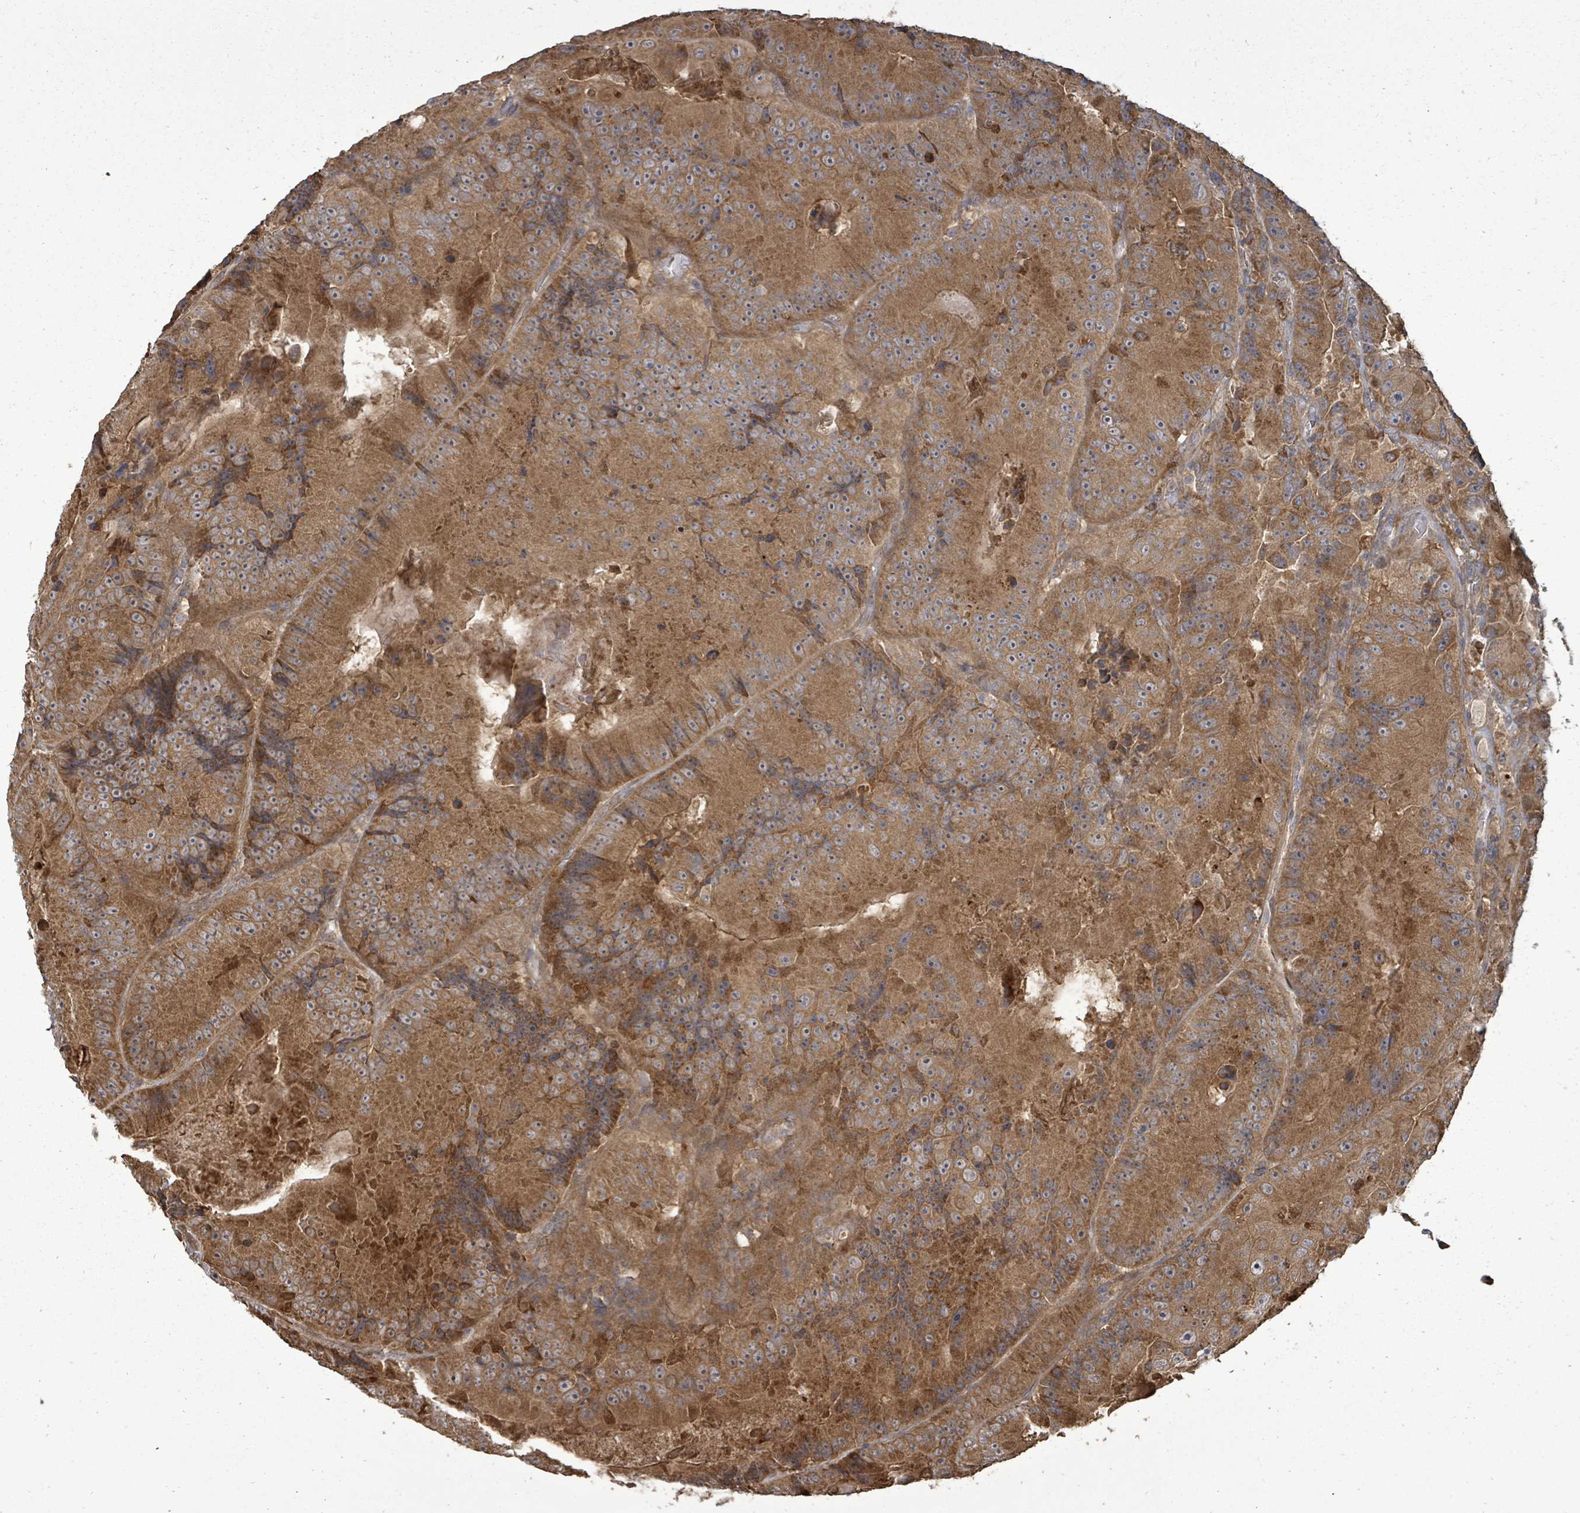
{"staining": {"intensity": "moderate", "quantity": ">75%", "location": "cytoplasmic/membranous"}, "tissue": "colorectal cancer", "cell_type": "Tumor cells", "image_type": "cancer", "snomed": [{"axis": "morphology", "description": "Adenocarcinoma, NOS"}, {"axis": "topography", "description": "Colon"}], "caption": "Immunohistochemical staining of human adenocarcinoma (colorectal) shows medium levels of moderate cytoplasmic/membranous positivity in about >75% of tumor cells.", "gene": "EIF3C", "patient": {"sex": "female", "age": 86}}